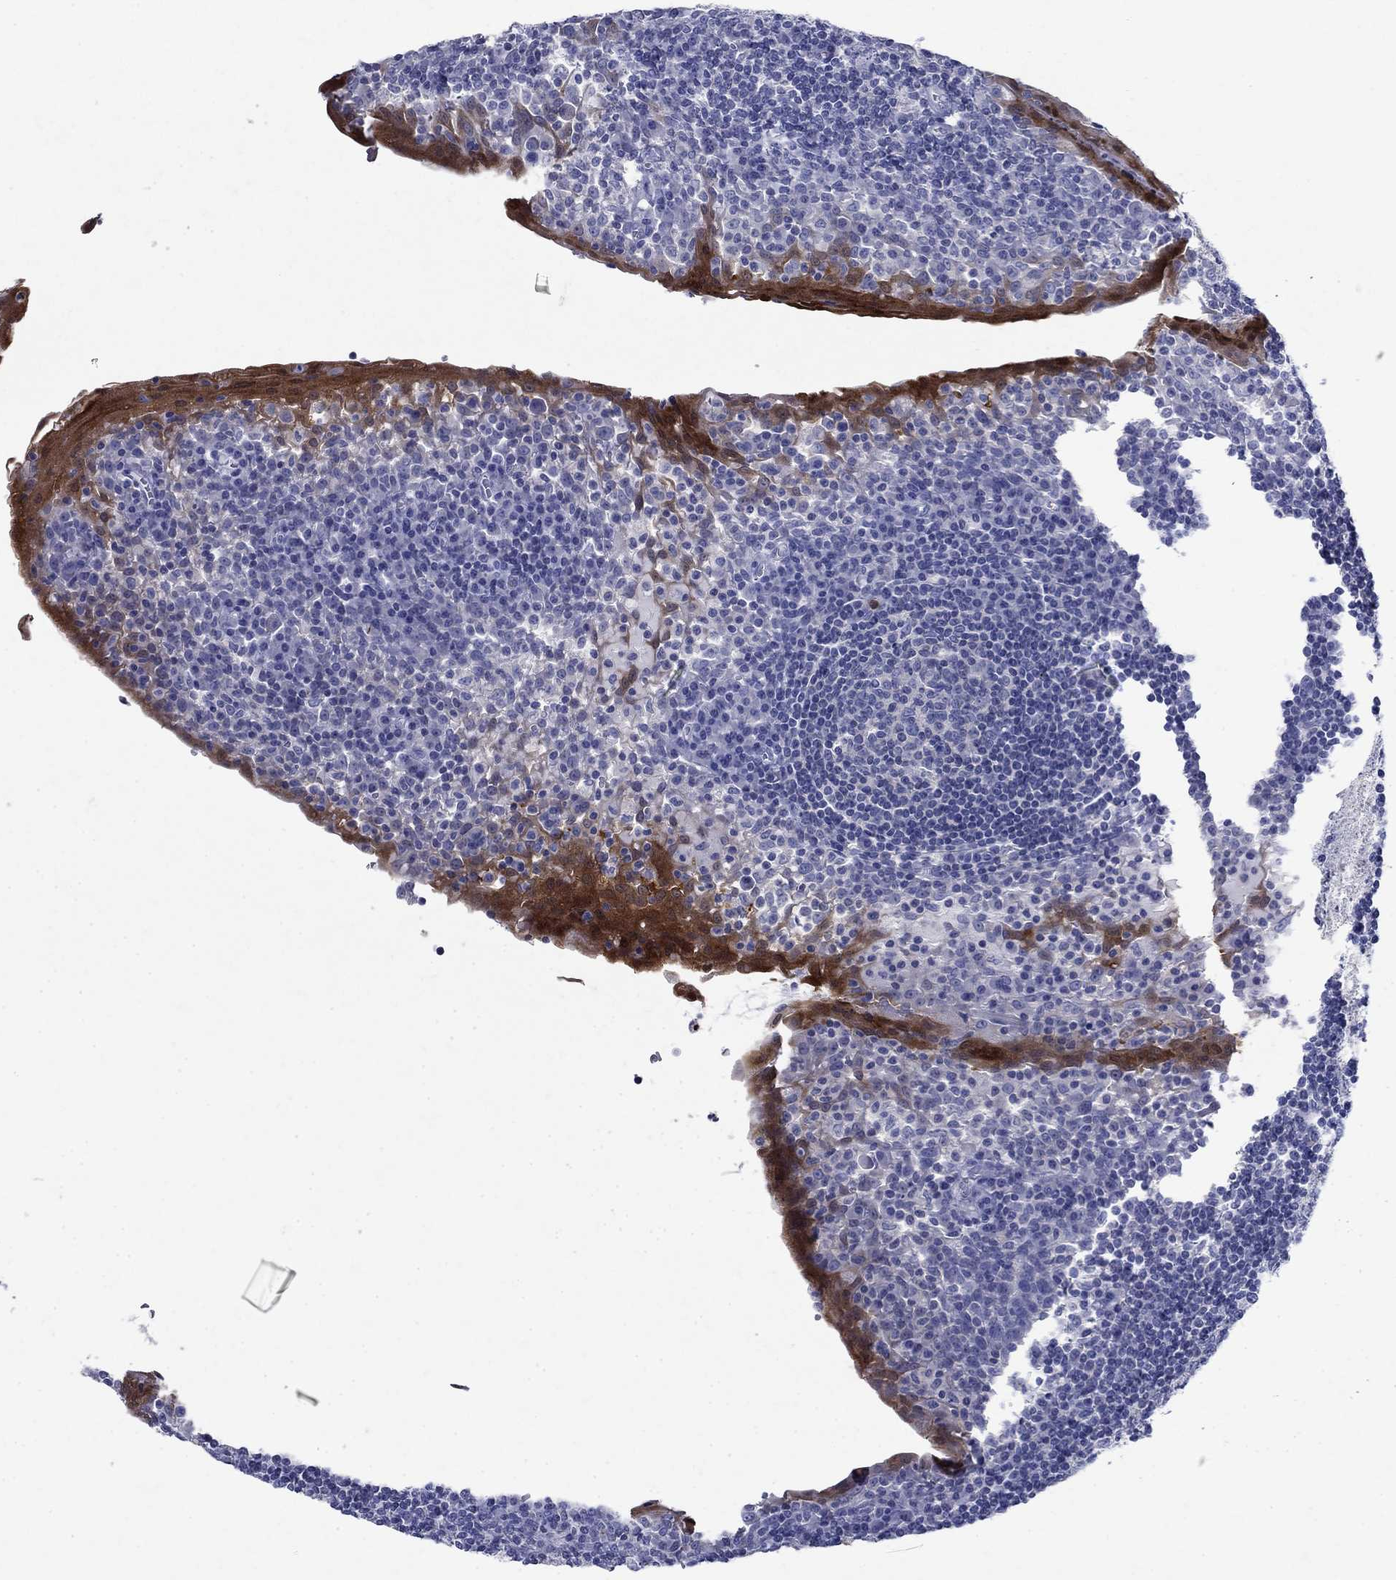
{"staining": {"intensity": "negative", "quantity": "none", "location": "none"}, "tissue": "tonsil", "cell_type": "Germinal center cells", "image_type": "normal", "snomed": [{"axis": "morphology", "description": "Normal tissue, NOS"}, {"axis": "topography", "description": "Tonsil"}], "caption": "An IHC photomicrograph of unremarkable tonsil is shown. There is no staining in germinal center cells of tonsil. (DAB immunohistochemistry (IHC) with hematoxylin counter stain).", "gene": "SULT2B1", "patient": {"sex": "female", "age": 13}}